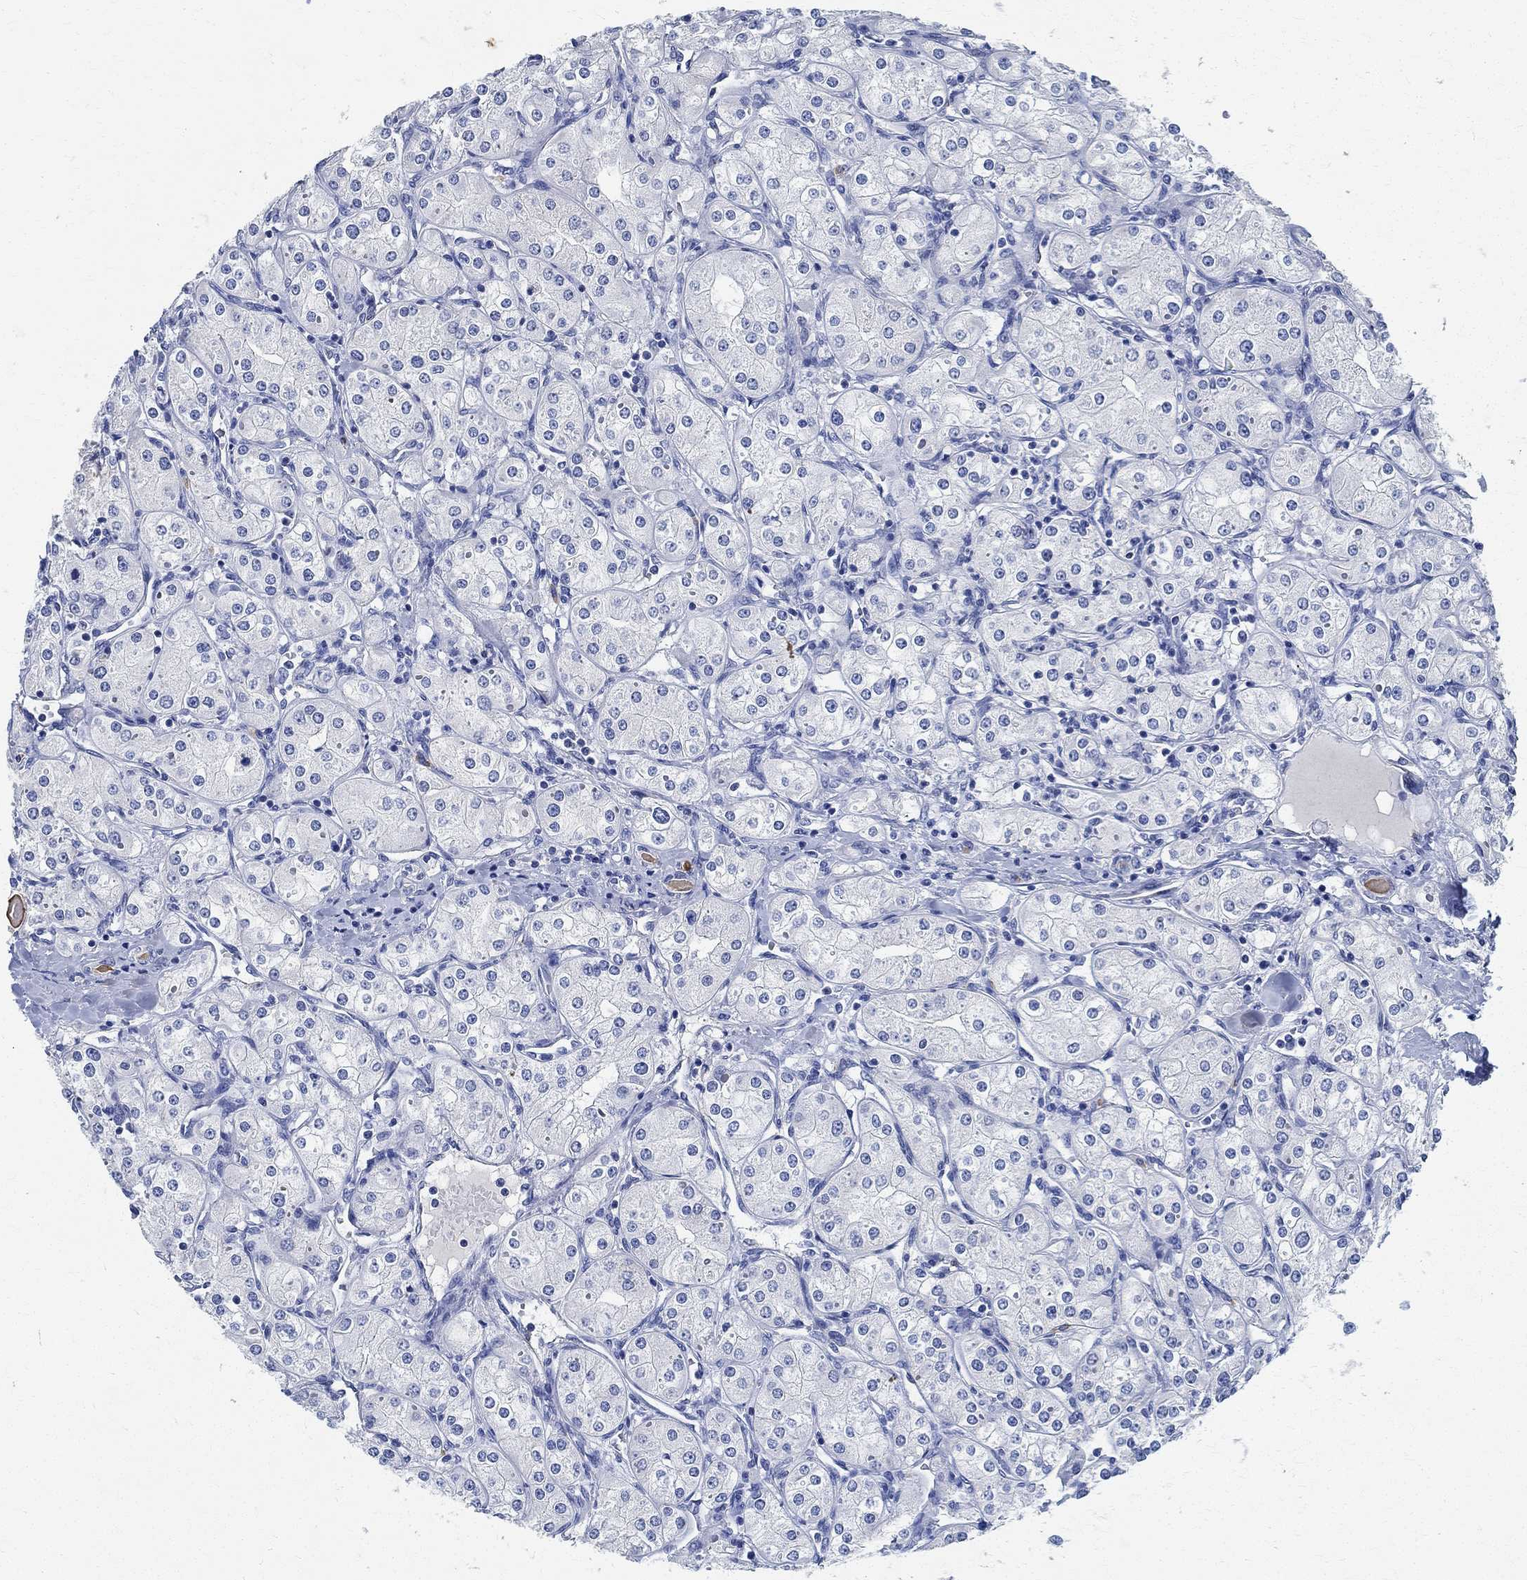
{"staining": {"intensity": "negative", "quantity": "none", "location": "none"}, "tissue": "renal cancer", "cell_type": "Tumor cells", "image_type": "cancer", "snomed": [{"axis": "morphology", "description": "Adenocarcinoma, NOS"}, {"axis": "topography", "description": "Kidney"}], "caption": "An image of adenocarcinoma (renal) stained for a protein exhibits no brown staining in tumor cells.", "gene": "PRX", "patient": {"sex": "male", "age": 77}}